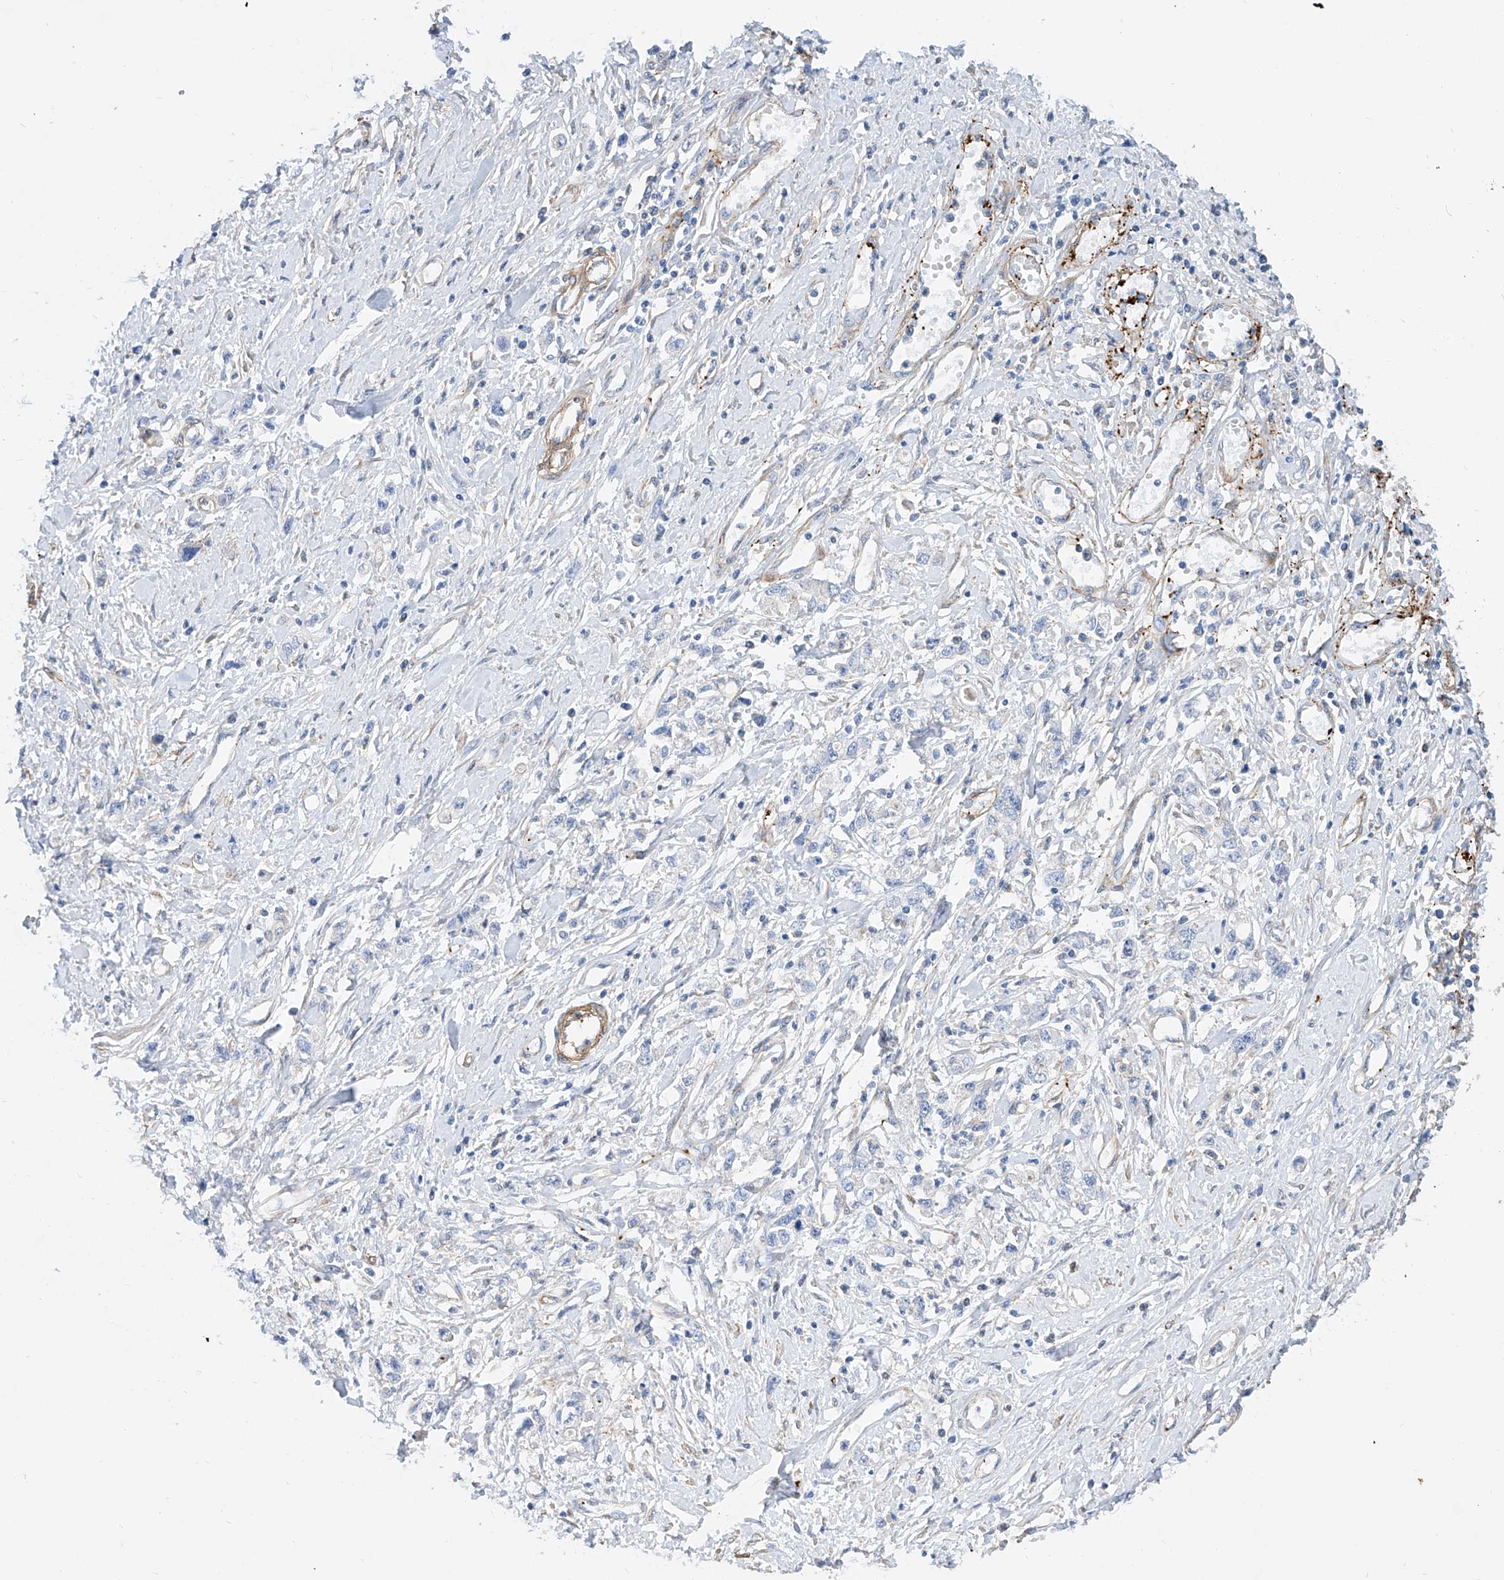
{"staining": {"intensity": "negative", "quantity": "none", "location": "none"}, "tissue": "stomach cancer", "cell_type": "Tumor cells", "image_type": "cancer", "snomed": [{"axis": "morphology", "description": "Adenocarcinoma, NOS"}, {"axis": "topography", "description": "Stomach"}], "caption": "Tumor cells are negative for protein expression in human stomach cancer (adenocarcinoma).", "gene": "TAS2R60", "patient": {"sex": "female", "age": 76}}